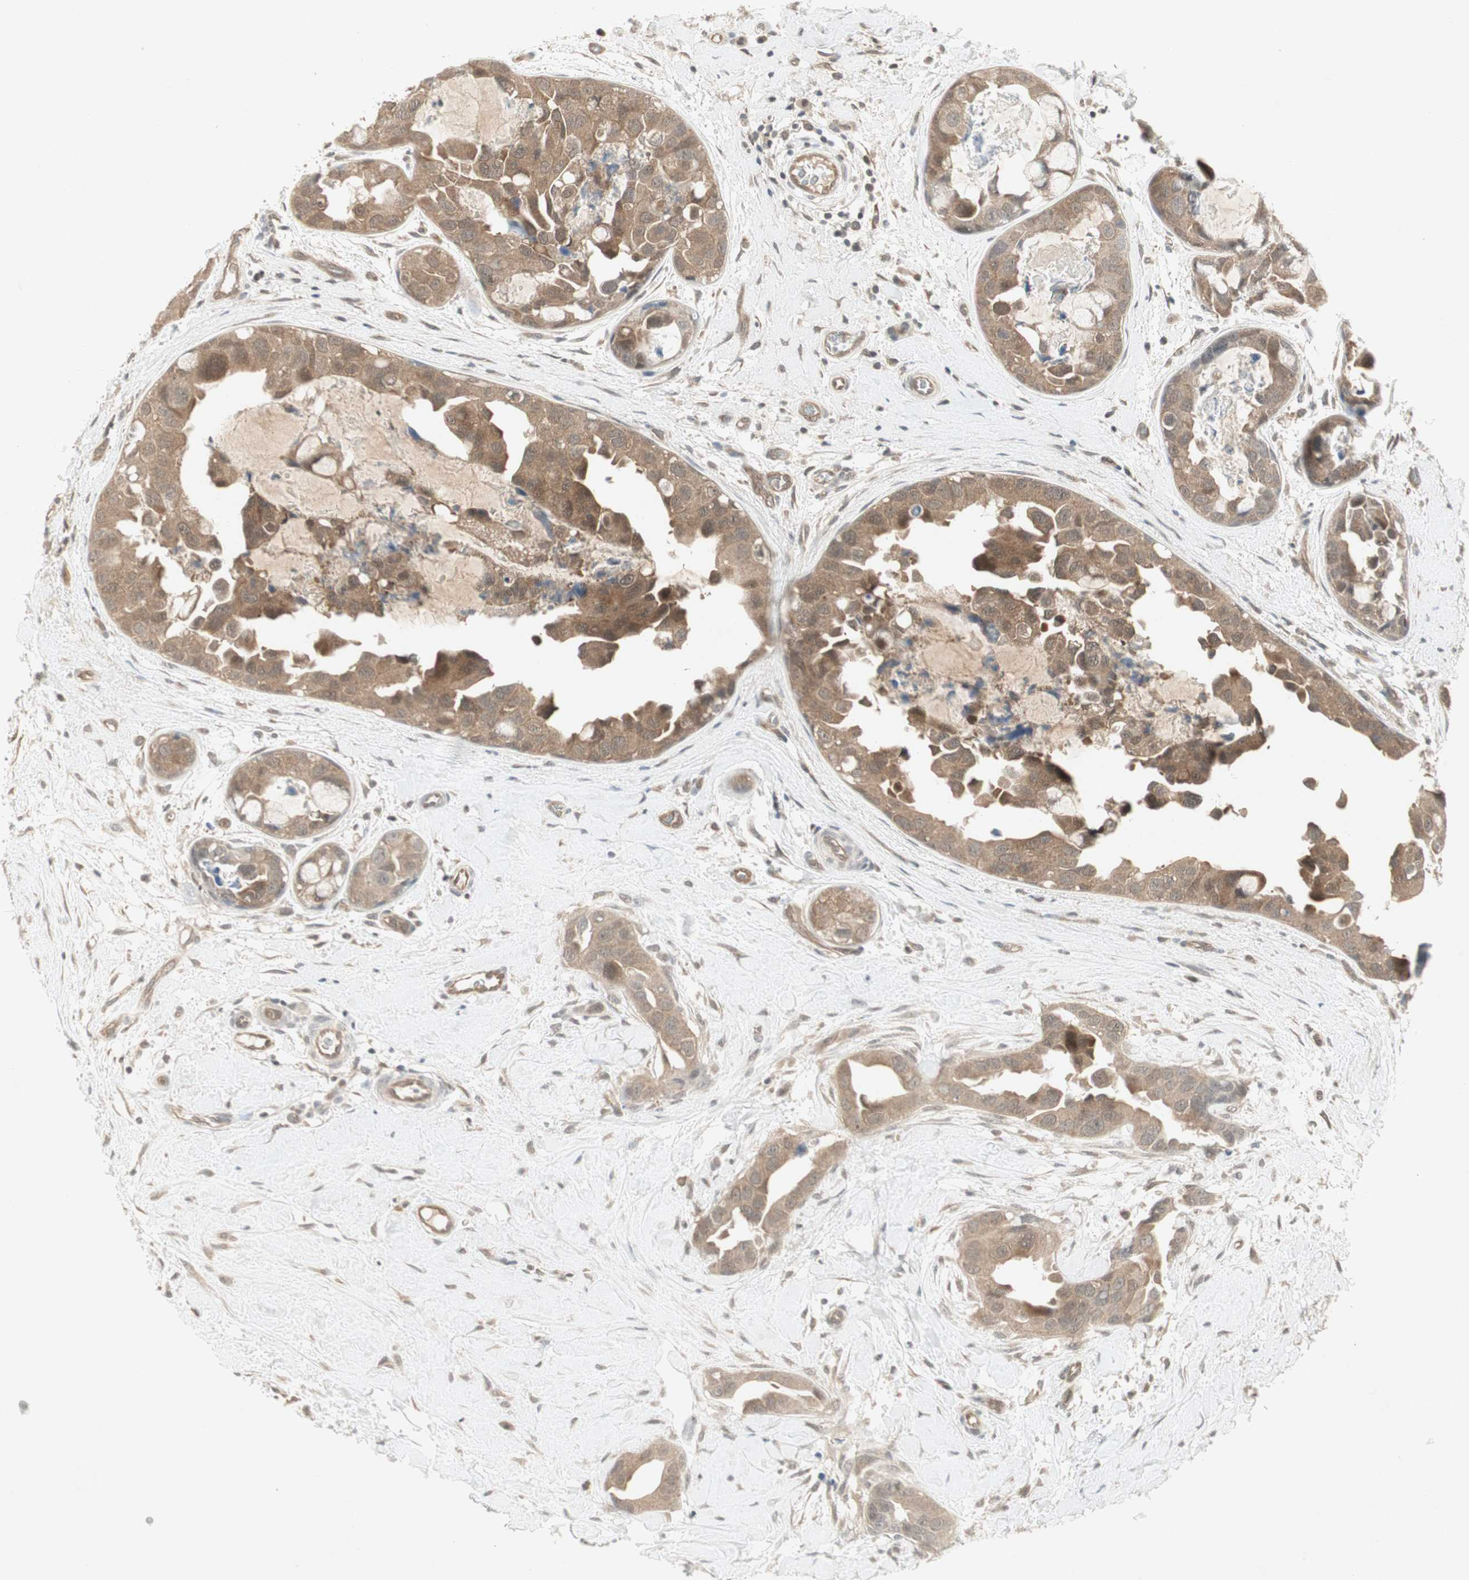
{"staining": {"intensity": "moderate", "quantity": ">75%", "location": "cytoplasmic/membranous"}, "tissue": "breast cancer", "cell_type": "Tumor cells", "image_type": "cancer", "snomed": [{"axis": "morphology", "description": "Duct carcinoma"}, {"axis": "topography", "description": "Breast"}], "caption": "IHC (DAB (3,3'-diaminobenzidine)) staining of breast intraductal carcinoma exhibits moderate cytoplasmic/membranous protein positivity in approximately >75% of tumor cells.", "gene": "PTPA", "patient": {"sex": "female", "age": 40}}